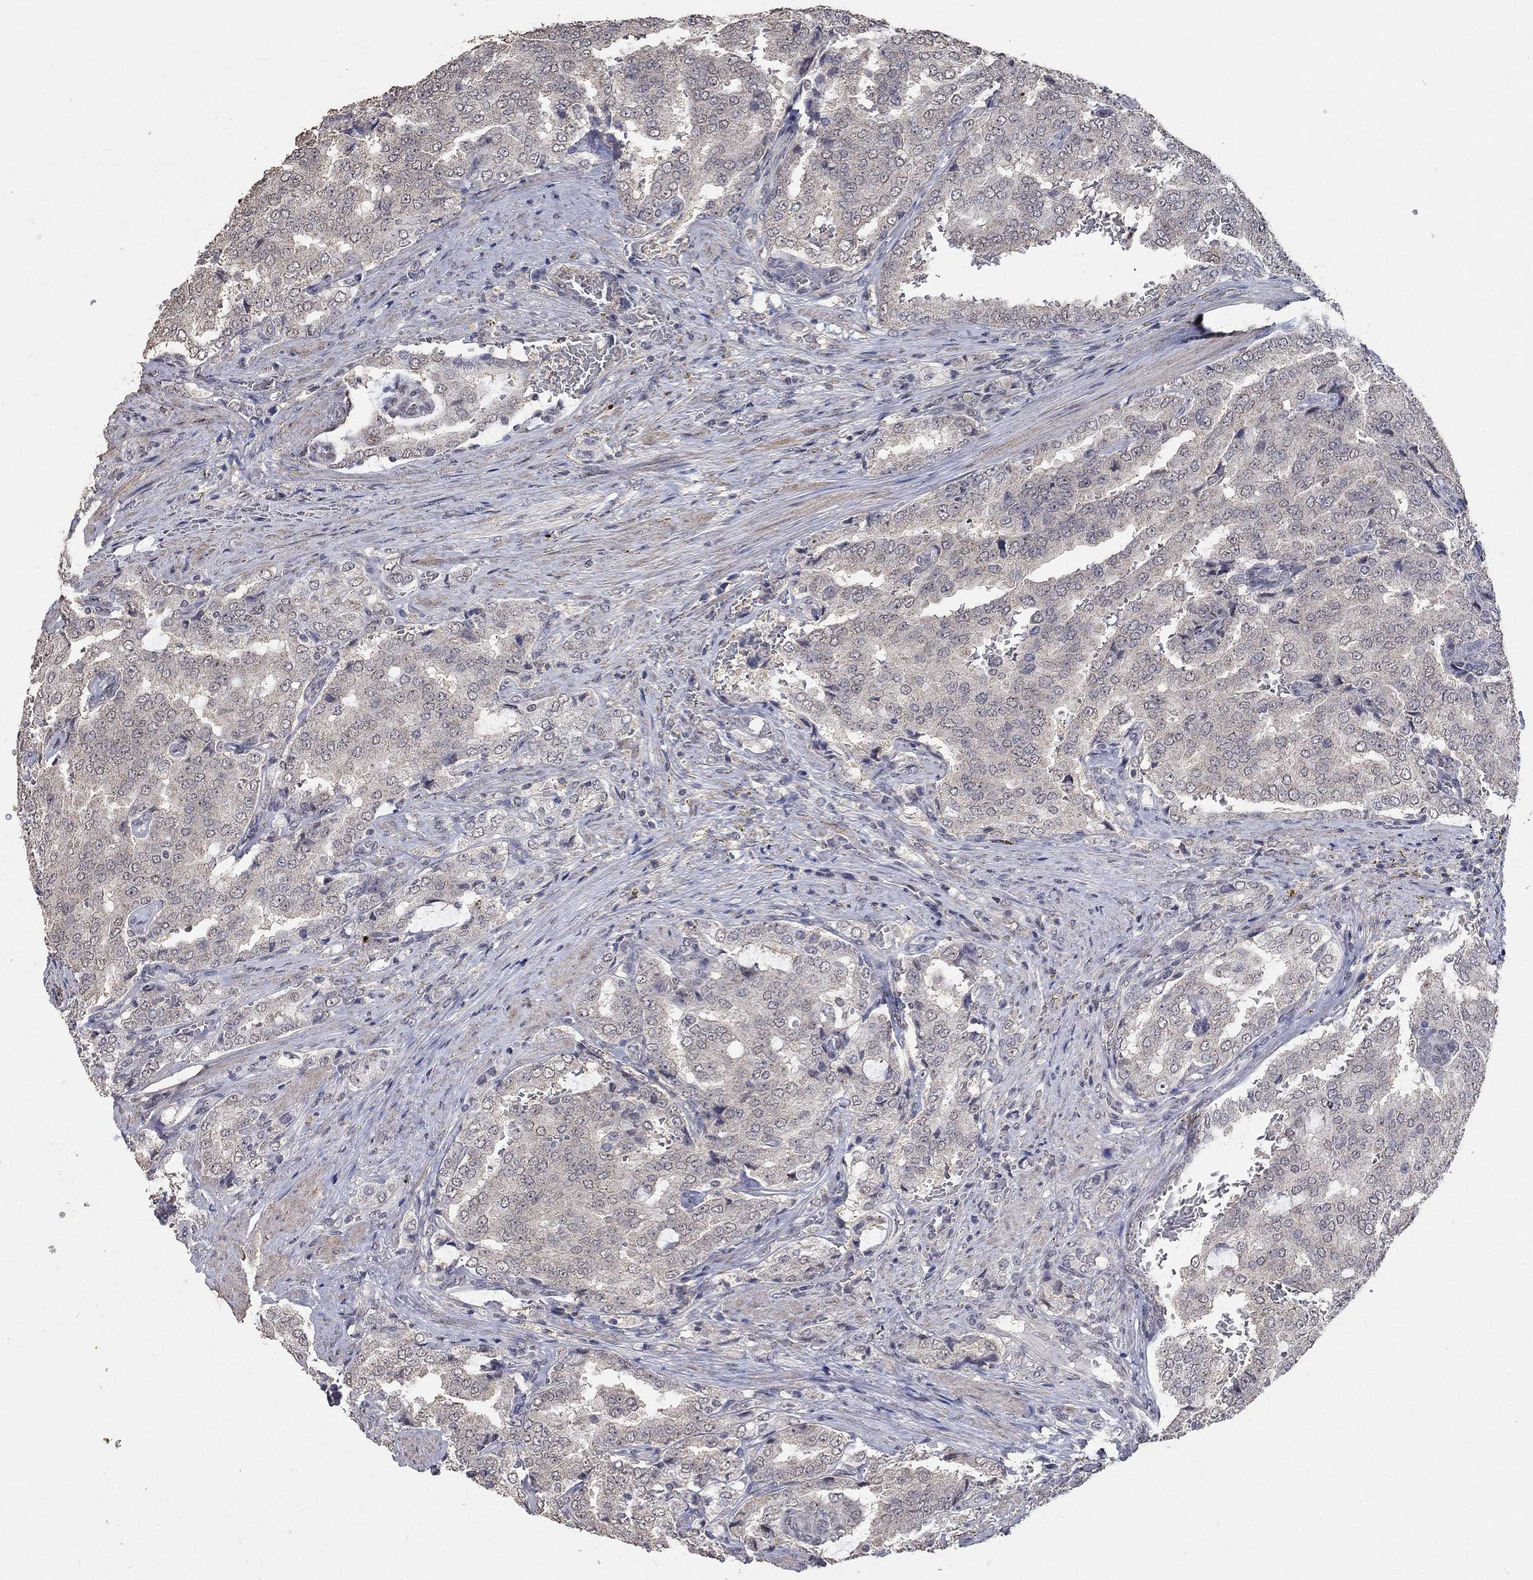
{"staining": {"intensity": "negative", "quantity": "none", "location": "none"}, "tissue": "prostate cancer", "cell_type": "Tumor cells", "image_type": "cancer", "snomed": [{"axis": "morphology", "description": "Adenocarcinoma, NOS"}, {"axis": "topography", "description": "Prostate"}], "caption": "This is a image of IHC staining of prostate adenocarcinoma, which shows no positivity in tumor cells. Brightfield microscopy of immunohistochemistry (IHC) stained with DAB (brown) and hematoxylin (blue), captured at high magnification.", "gene": "SPATA33", "patient": {"sex": "male", "age": 65}}